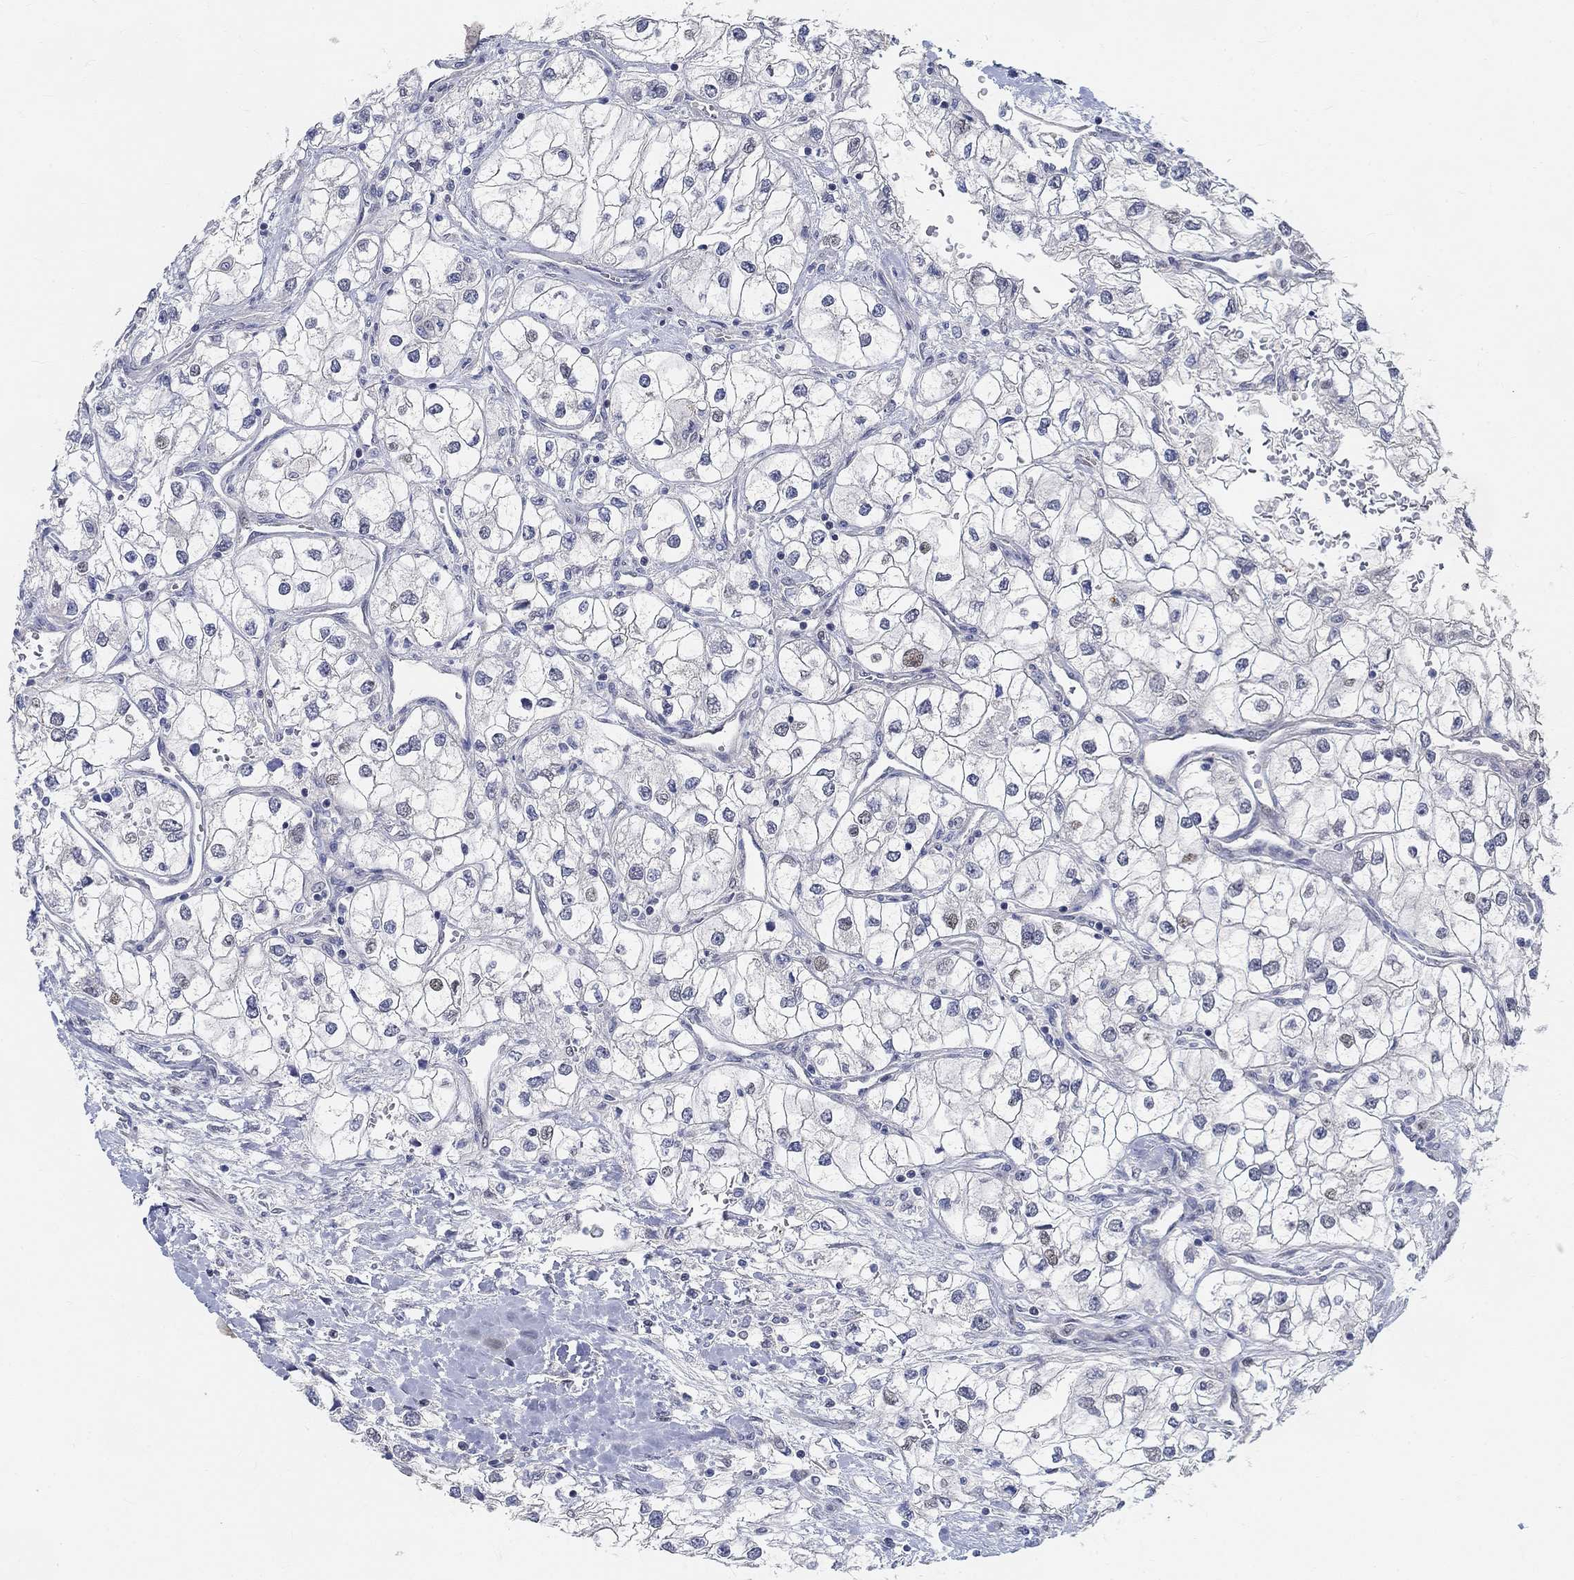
{"staining": {"intensity": "weak", "quantity": "<25%", "location": "nuclear"}, "tissue": "renal cancer", "cell_type": "Tumor cells", "image_type": "cancer", "snomed": [{"axis": "morphology", "description": "Adenocarcinoma, NOS"}, {"axis": "topography", "description": "Kidney"}], "caption": "The micrograph reveals no significant staining in tumor cells of adenocarcinoma (renal).", "gene": "SNTG2", "patient": {"sex": "male", "age": 59}}